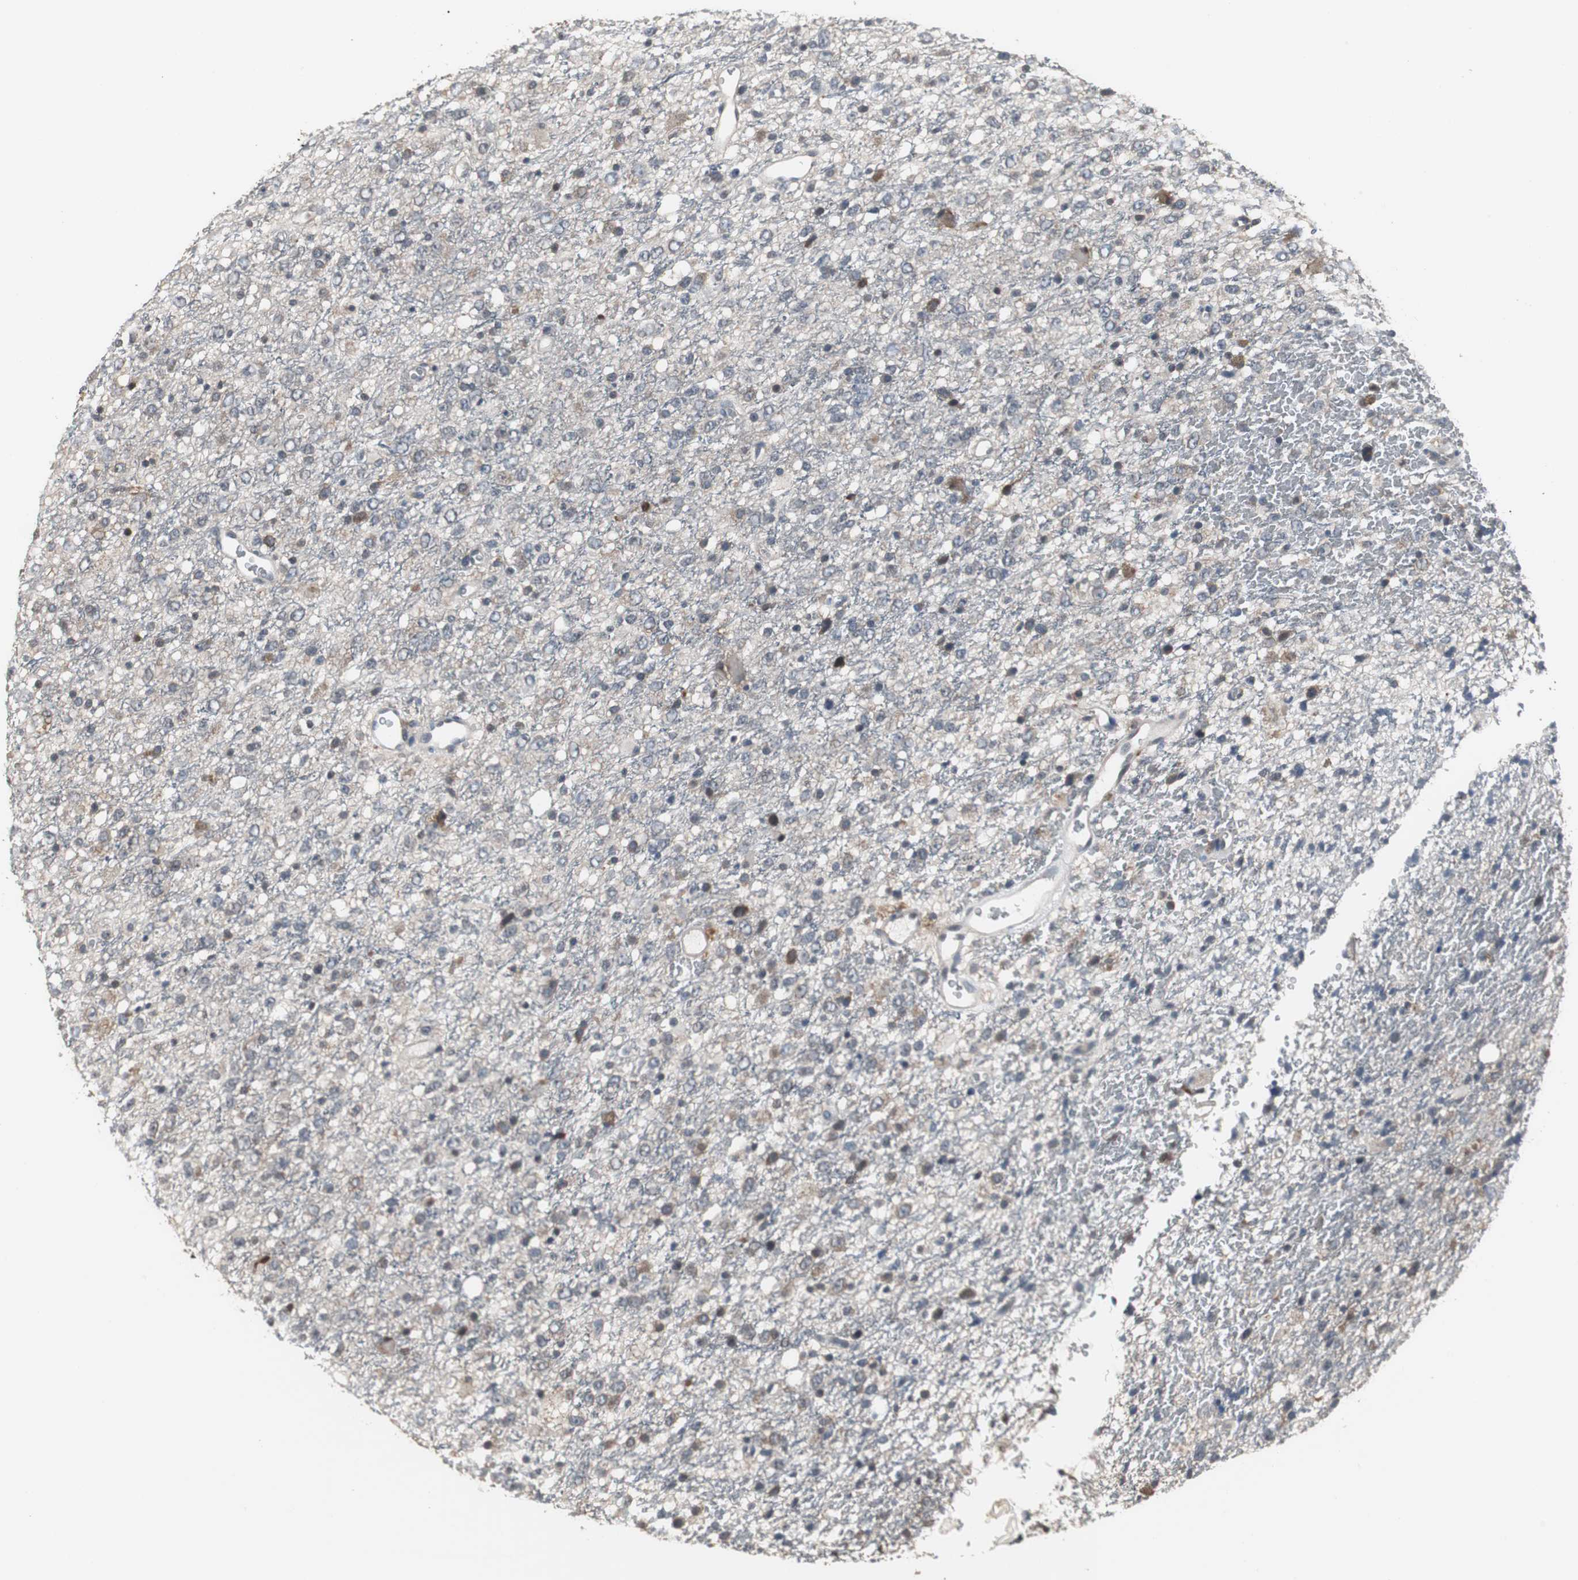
{"staining": {"intensity": "moderate", "quantity": "<25%", "location": "cytoplasmic/membranous"}, "tissue": "glioma", "cell_type": "Tumor cells", "image_type": "cancer", "snomed": [{"axis": "morphology", "description": "Glioma, malignant, High grade"}, {"axis": "topography", "description": "pancreas cauda"}], "caption": "A photomicrograph showing moderate cytoplasmic/membranous staining in about <25% of tumor cells in malignant glioma (high-grade), as visualized by brown immunohistochemical staining.", "gene": "ZSCAN22", "patient": {"sex": "male", "age": 60}}